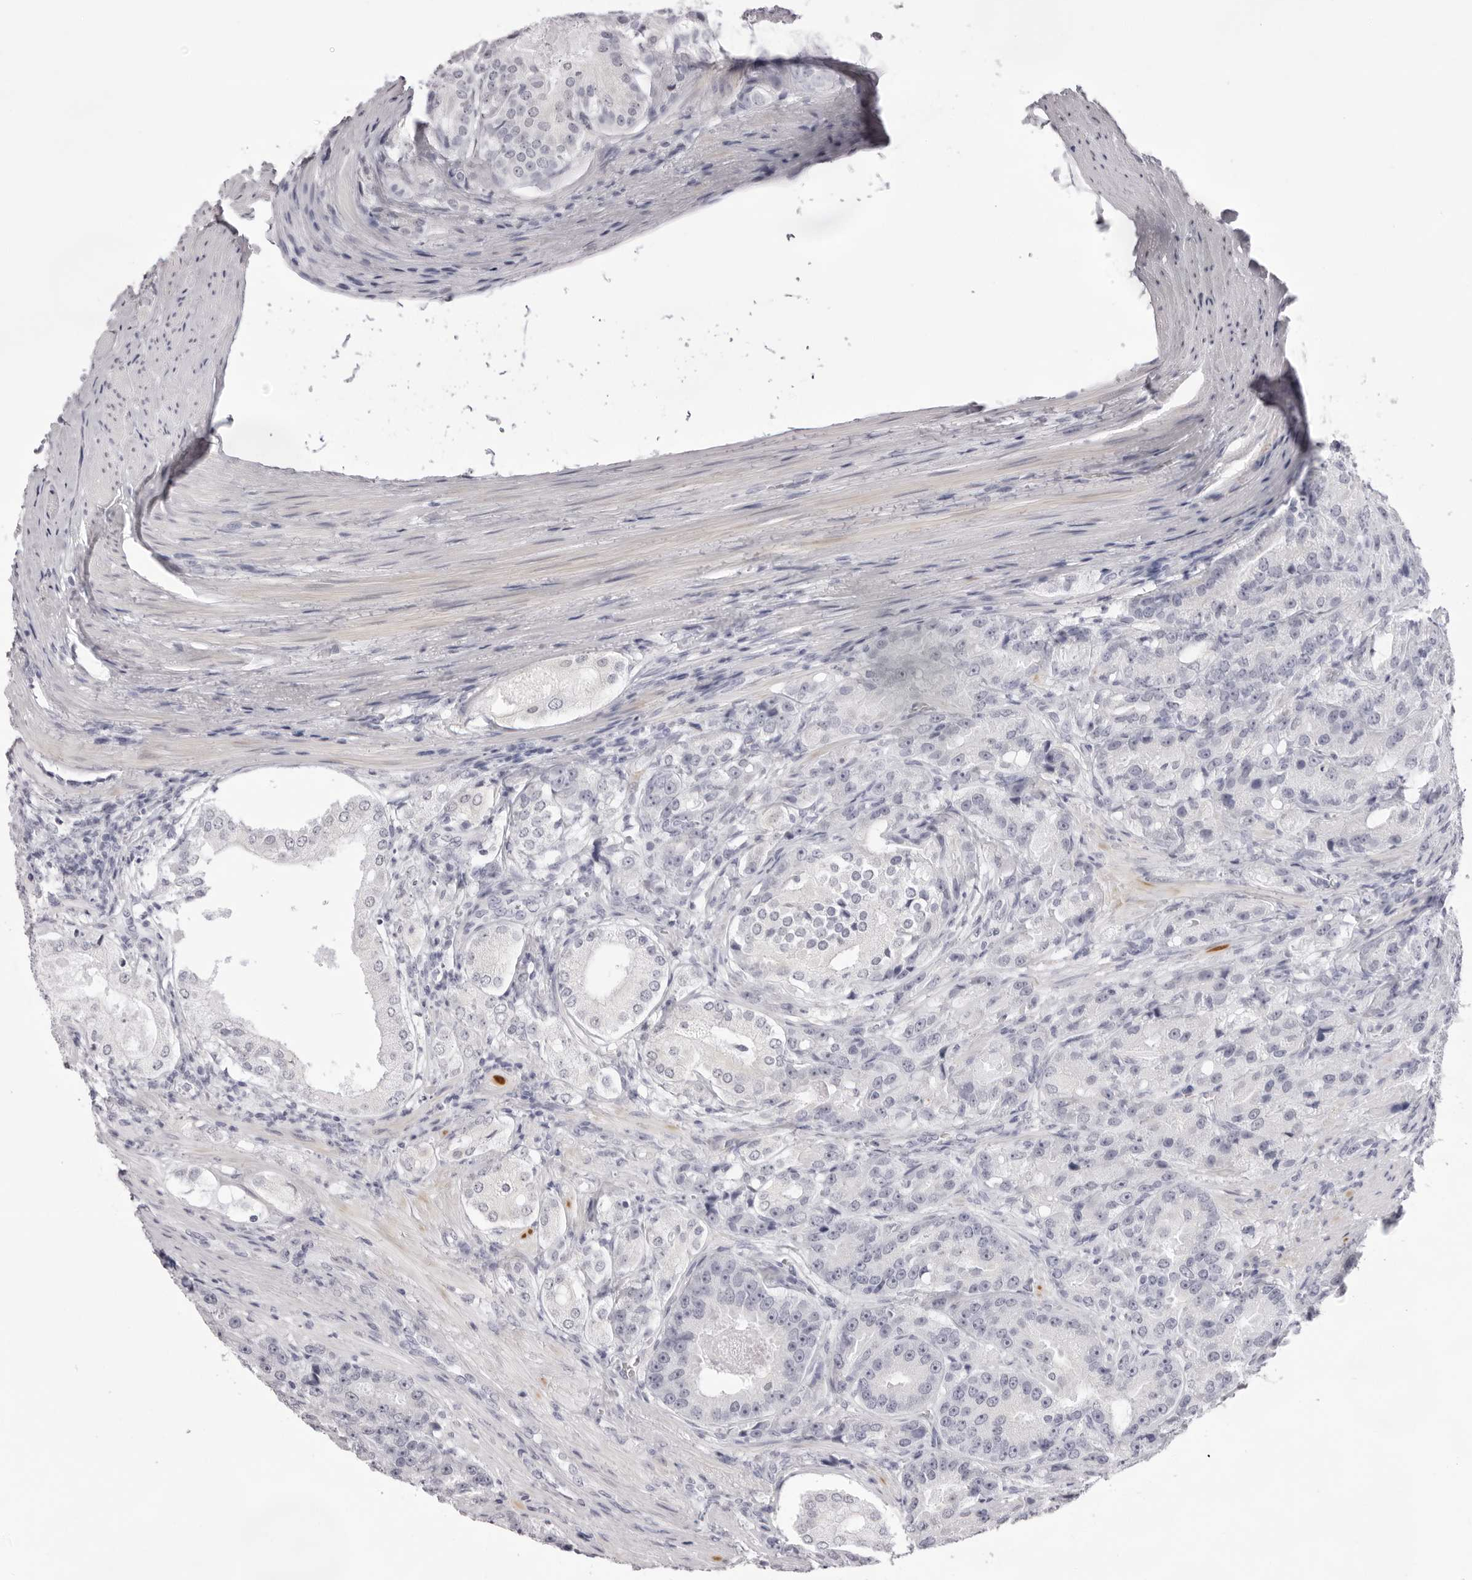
{"staining": {"intensity": "negative", "quantity": "none", "location": "none"}, "tissue": "prostate cancer", "cell_type": "Tumor cells", "image_type": "cancer", "snomed": [{"axis": "morphology", "description": "Adenocarcinoma, High grade"}, {"axis": "topography", "description": "Prostate"}], "caption": "High power microscopy image of an immunohistochemistry (IHC) photomicrograph of prostate cancer (high-grade adenocarcinoma), revealing no significant positivity in tumor cells.", "gene": "SPTA1", "patient": {"sex": "male", "age": 60}}